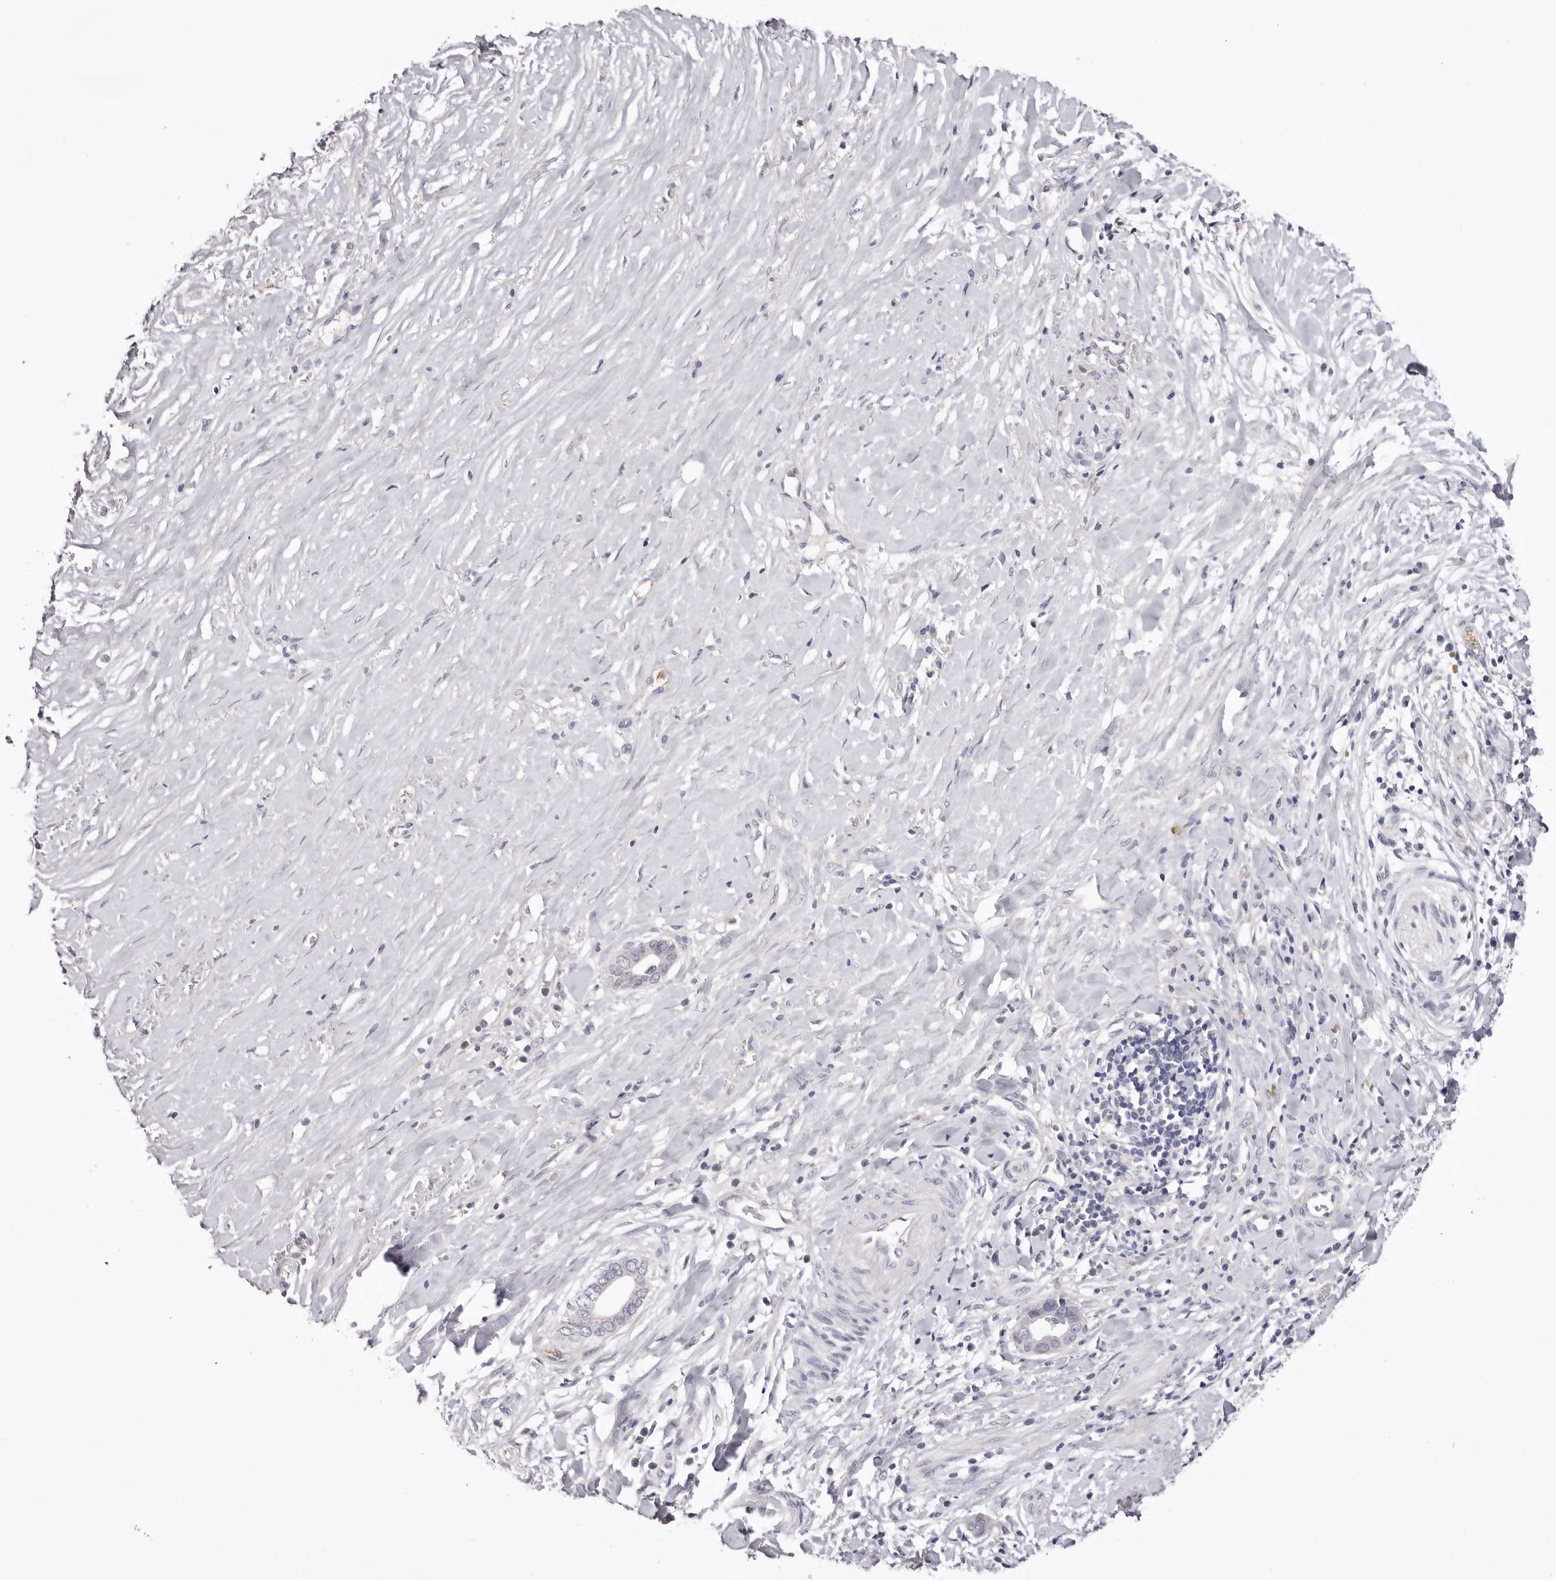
{"staining": {"intensity": "negative", "quantity": "none", "location": "none"}, "tissue": "liver cancer", "cell_type": "Tumor cells", "image_type": "cancer", "snomed": [{"axis": "morphology", "description": "Cholangiocarcinoma"}, {"axis": "topography", "description": "Liver"}], "caption": "Immunohistochemical staining of human liver cancer shows no significant positivity in tumor cells. (Stains: DAB immunohistochemistry with hematoxylin counter stain, Microscopy: brightfield microscopy at high magnification).", "gene": "LMLN", "patient": {"sex": "female", "age": 79}}